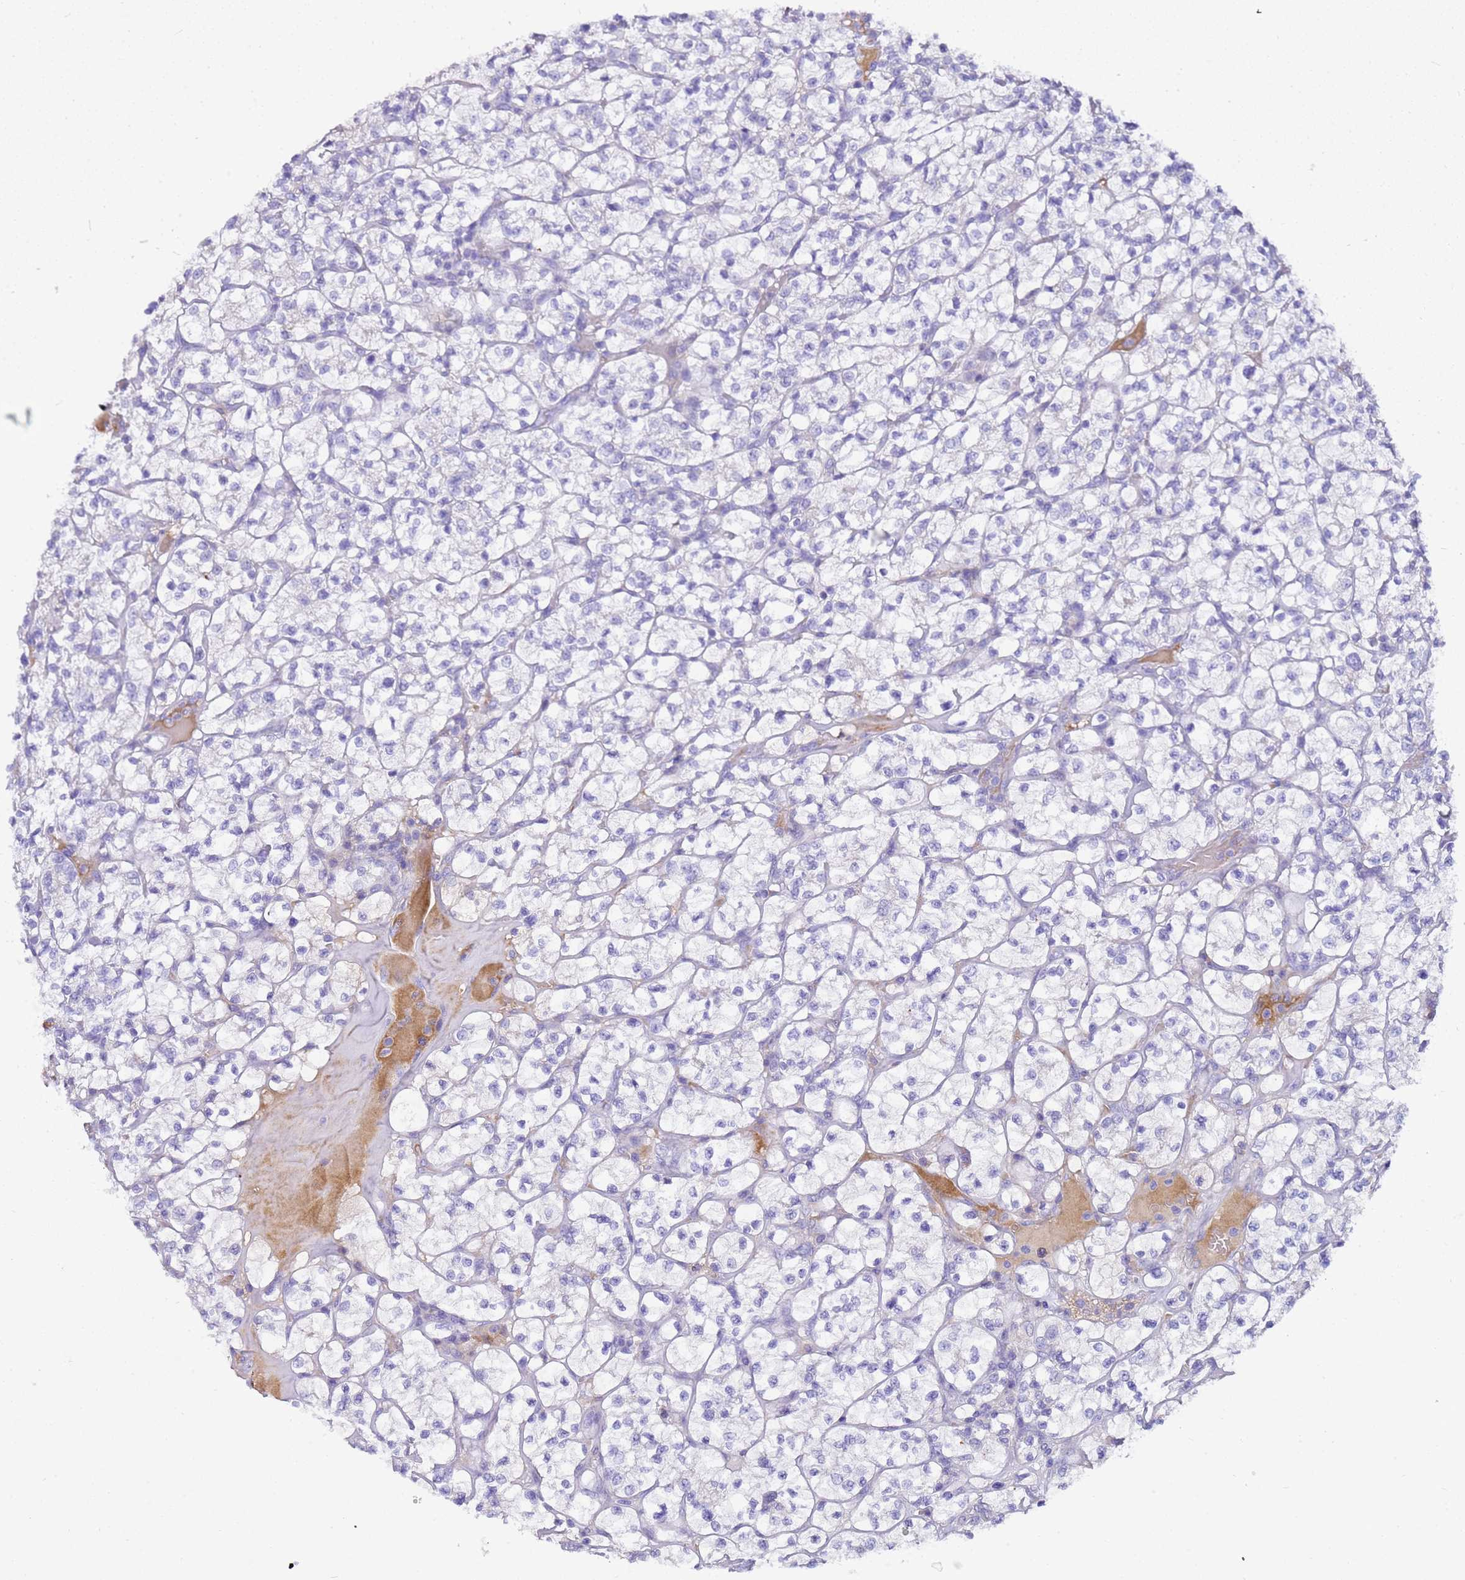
{"staining": {"intensity": "negative", "quantity": "none", "location": "none"}, "tissue": "renal cancer", "cell_type": "Tumor cells", "image_type": "cancer", "snomed": [{"axis": "morphology", "description": "Adenocarcinoma, NOS"}, {"axis": "topography", "description": "Kidney"}], "caption": "A histopathology image of renal adenocarcinoma stained for a protein shows no brown staining in tumor cells.", "gene": "DCDC2B", "patient": {"sex": "female", "age": 64}}